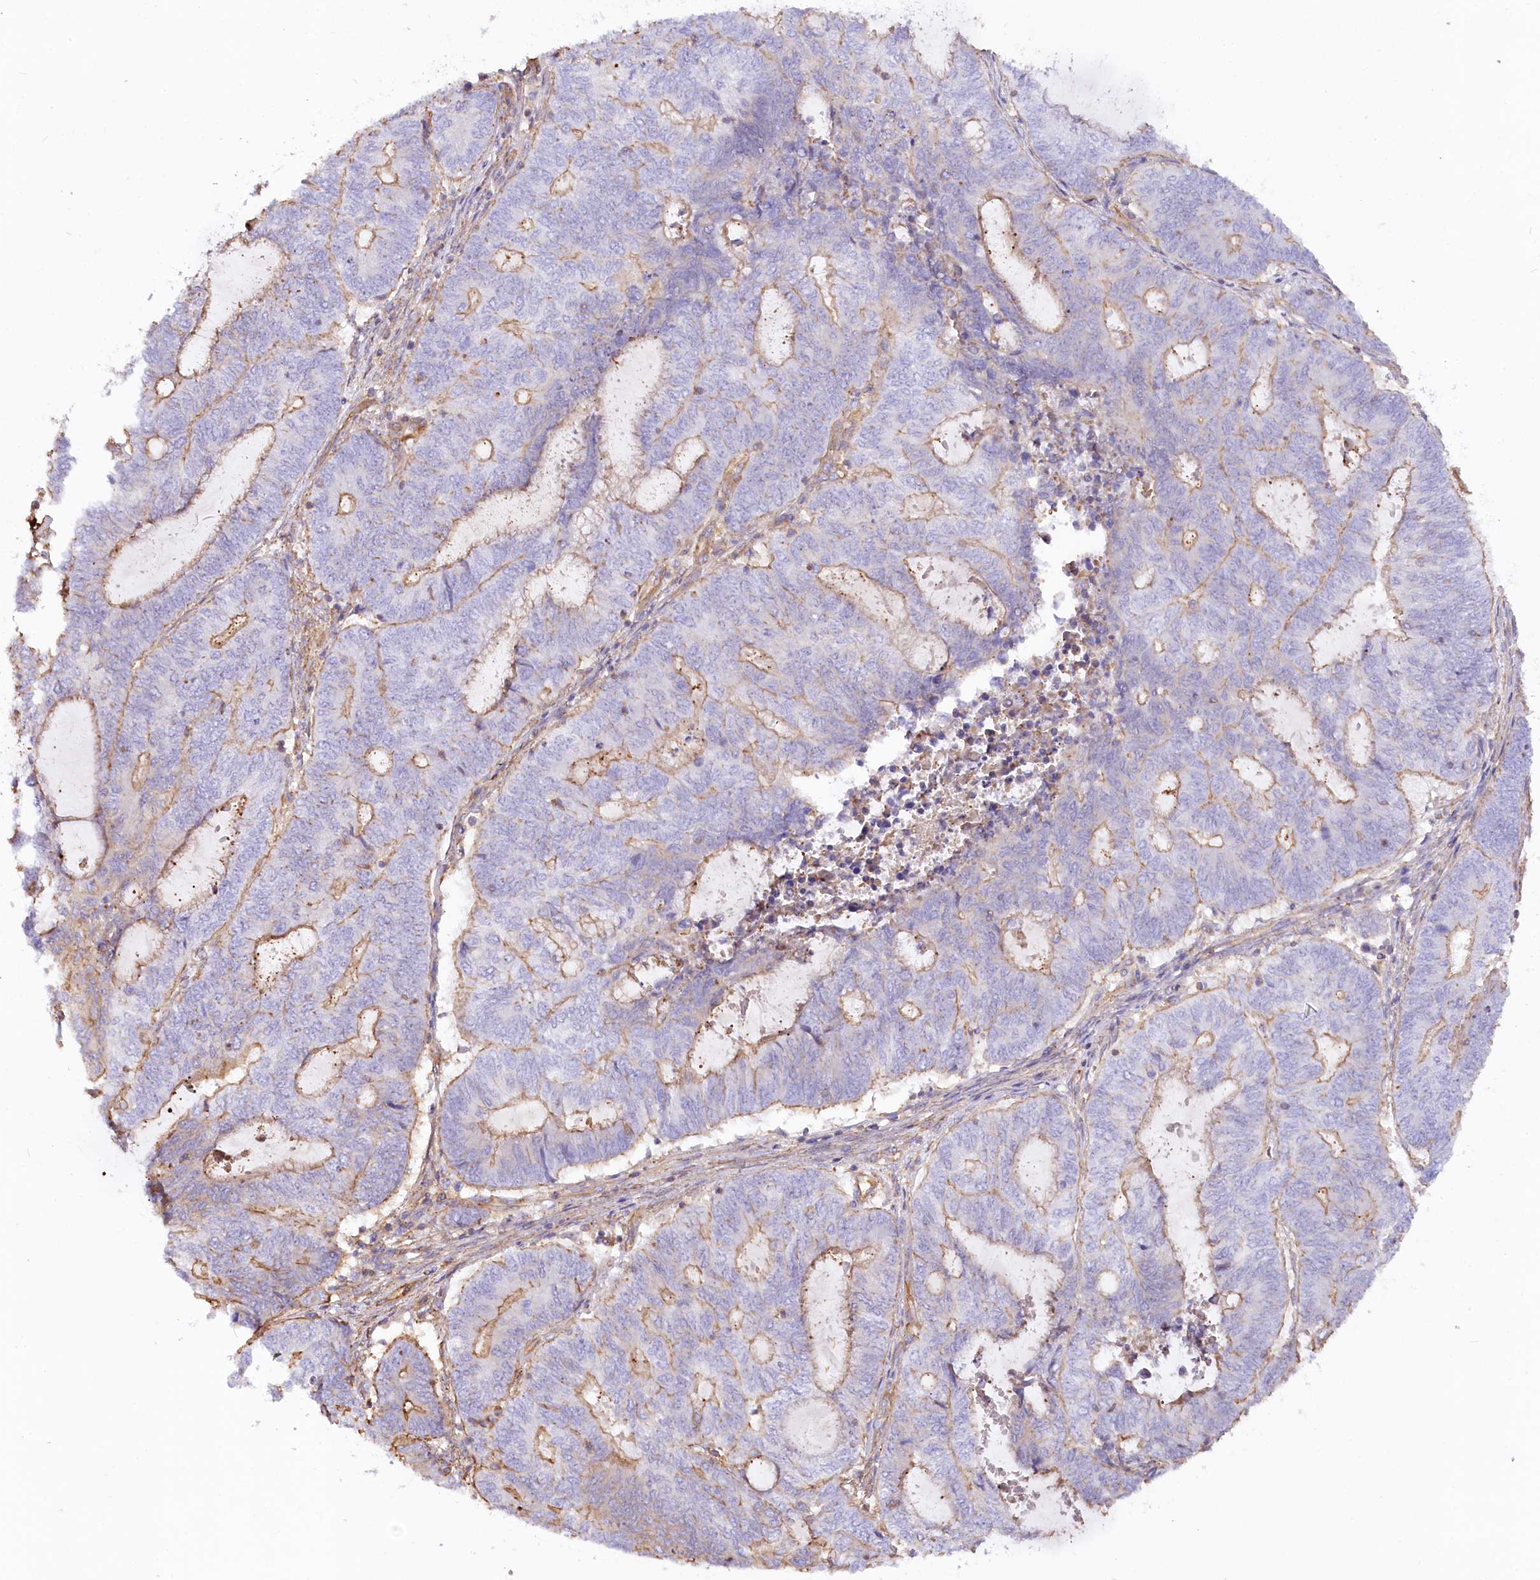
{"staining": {"intensity": "weak", "quantity": "25%-75%", "location": "cytoplasmic/membranous"}, "tissue": "endometrial cancer", "cell_type": "Tumor cells", "image_type": "cancer", "snomed": [{"axis": "morphology", "description": "Adenocarcinoma, NOS"}, {"axis": "topography", "description": "Uterus"}, {"axis": "topography", "description": "Endometrium"}], "caption": "Weak cytoplasmic/membranous positivity is identified in approximately 25%-75% of tumor cells in endometrial cancer (adenocarcinoma).", "gene": "WDR36", "patient": {"sex": "female", "age": 70}}